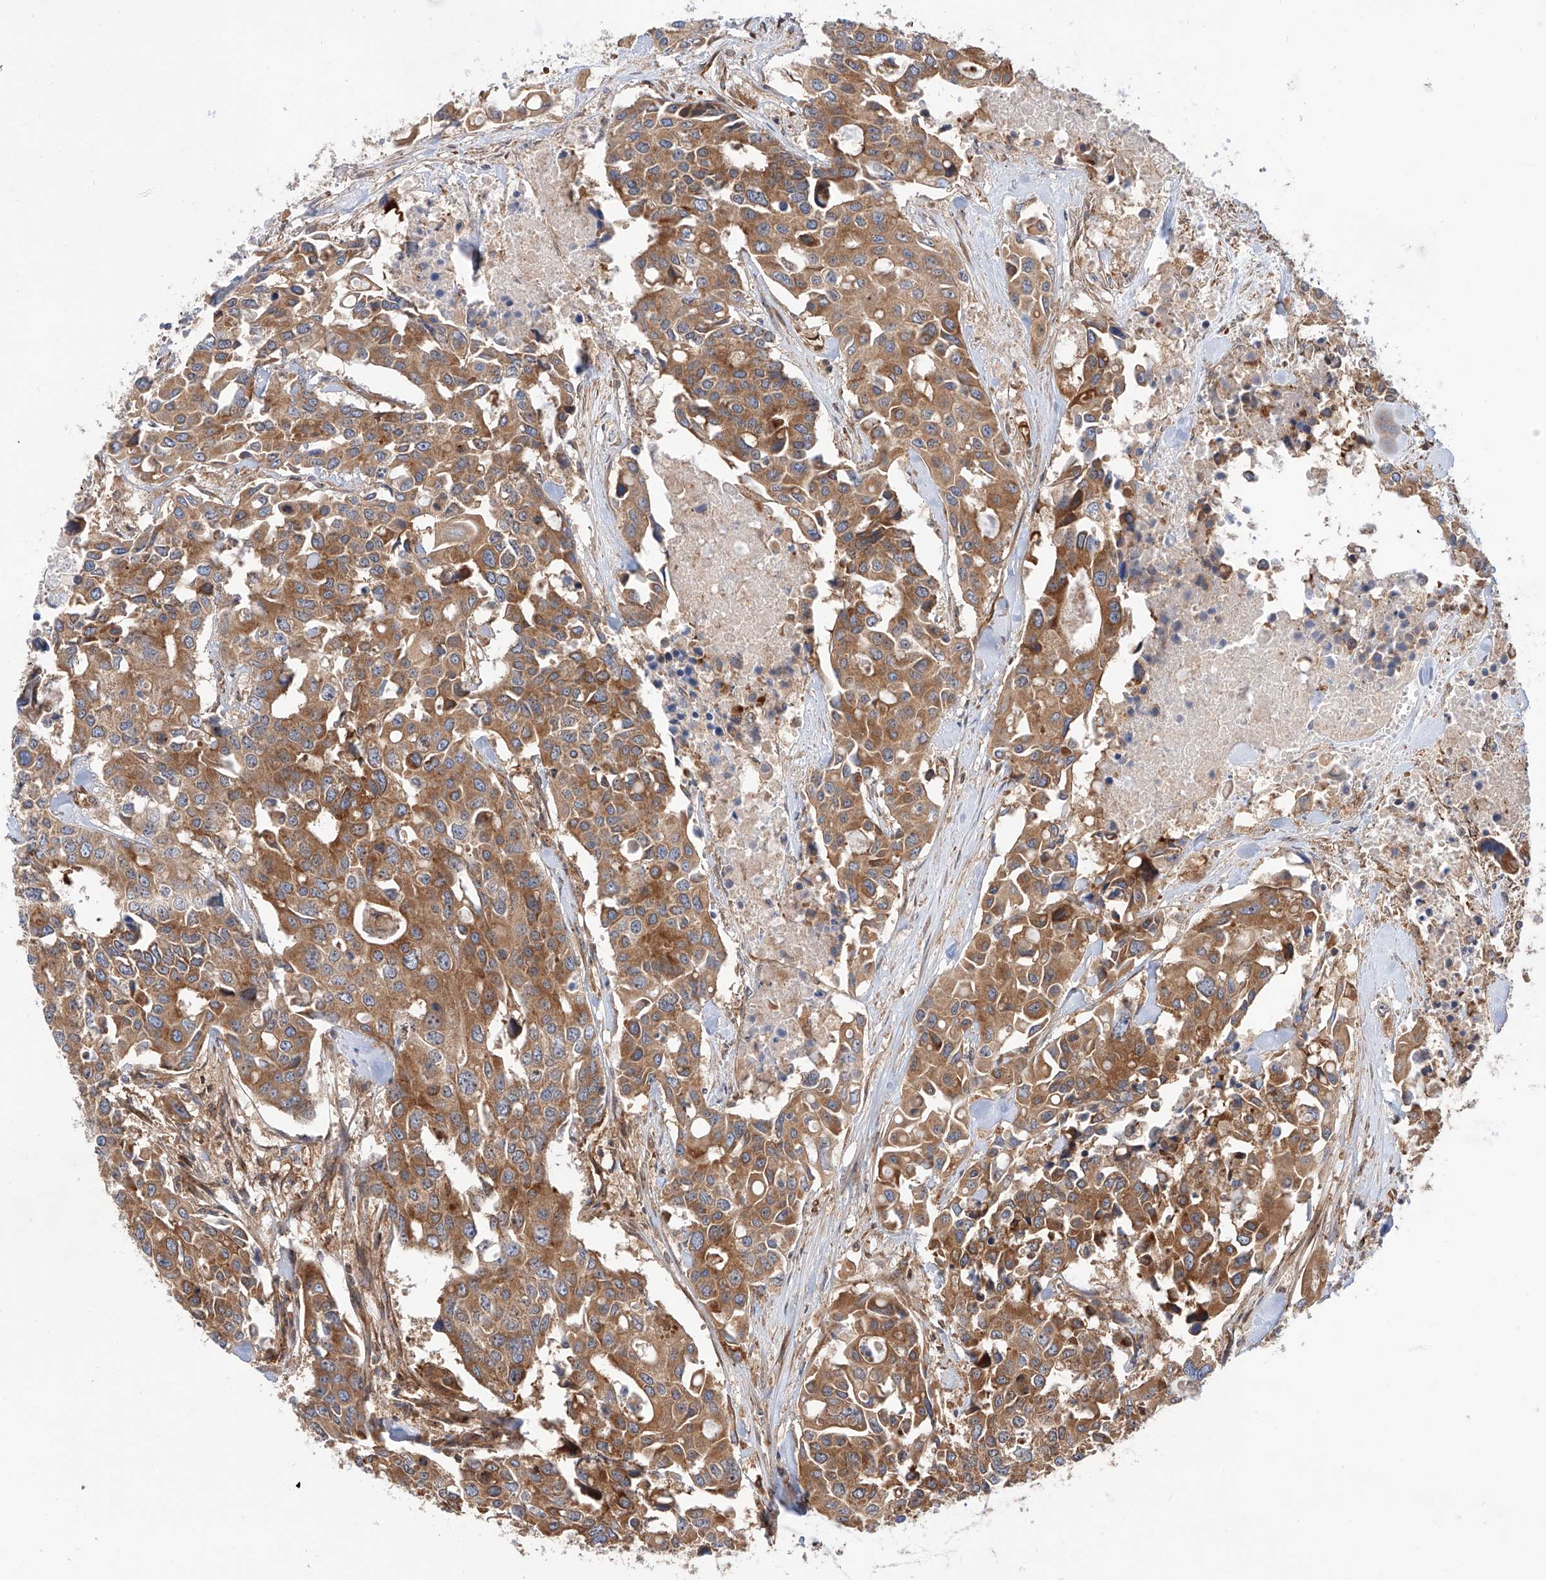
{"staining": {"intensity": "moderate", "quantity": ">75%", "location": "cytoplasmic/membranous"}, "tissue": "colorectal cancer", "cell_type": "Tumor cells", "image_type": "cancer", "snomed": [{"axis": "morphology", "description": "Adenocarcinoma, NOS"}, {"axis": "topography", "description": "Colon"}], "caption": "Protein staining exhibits moderate cytoplasmic/membranous expression in approximately >75% of tumor cells in colorectal cancer (adenocarcinoma).", "gene": "ISCA2", "patient": {"sex": "male", "age": 77}}